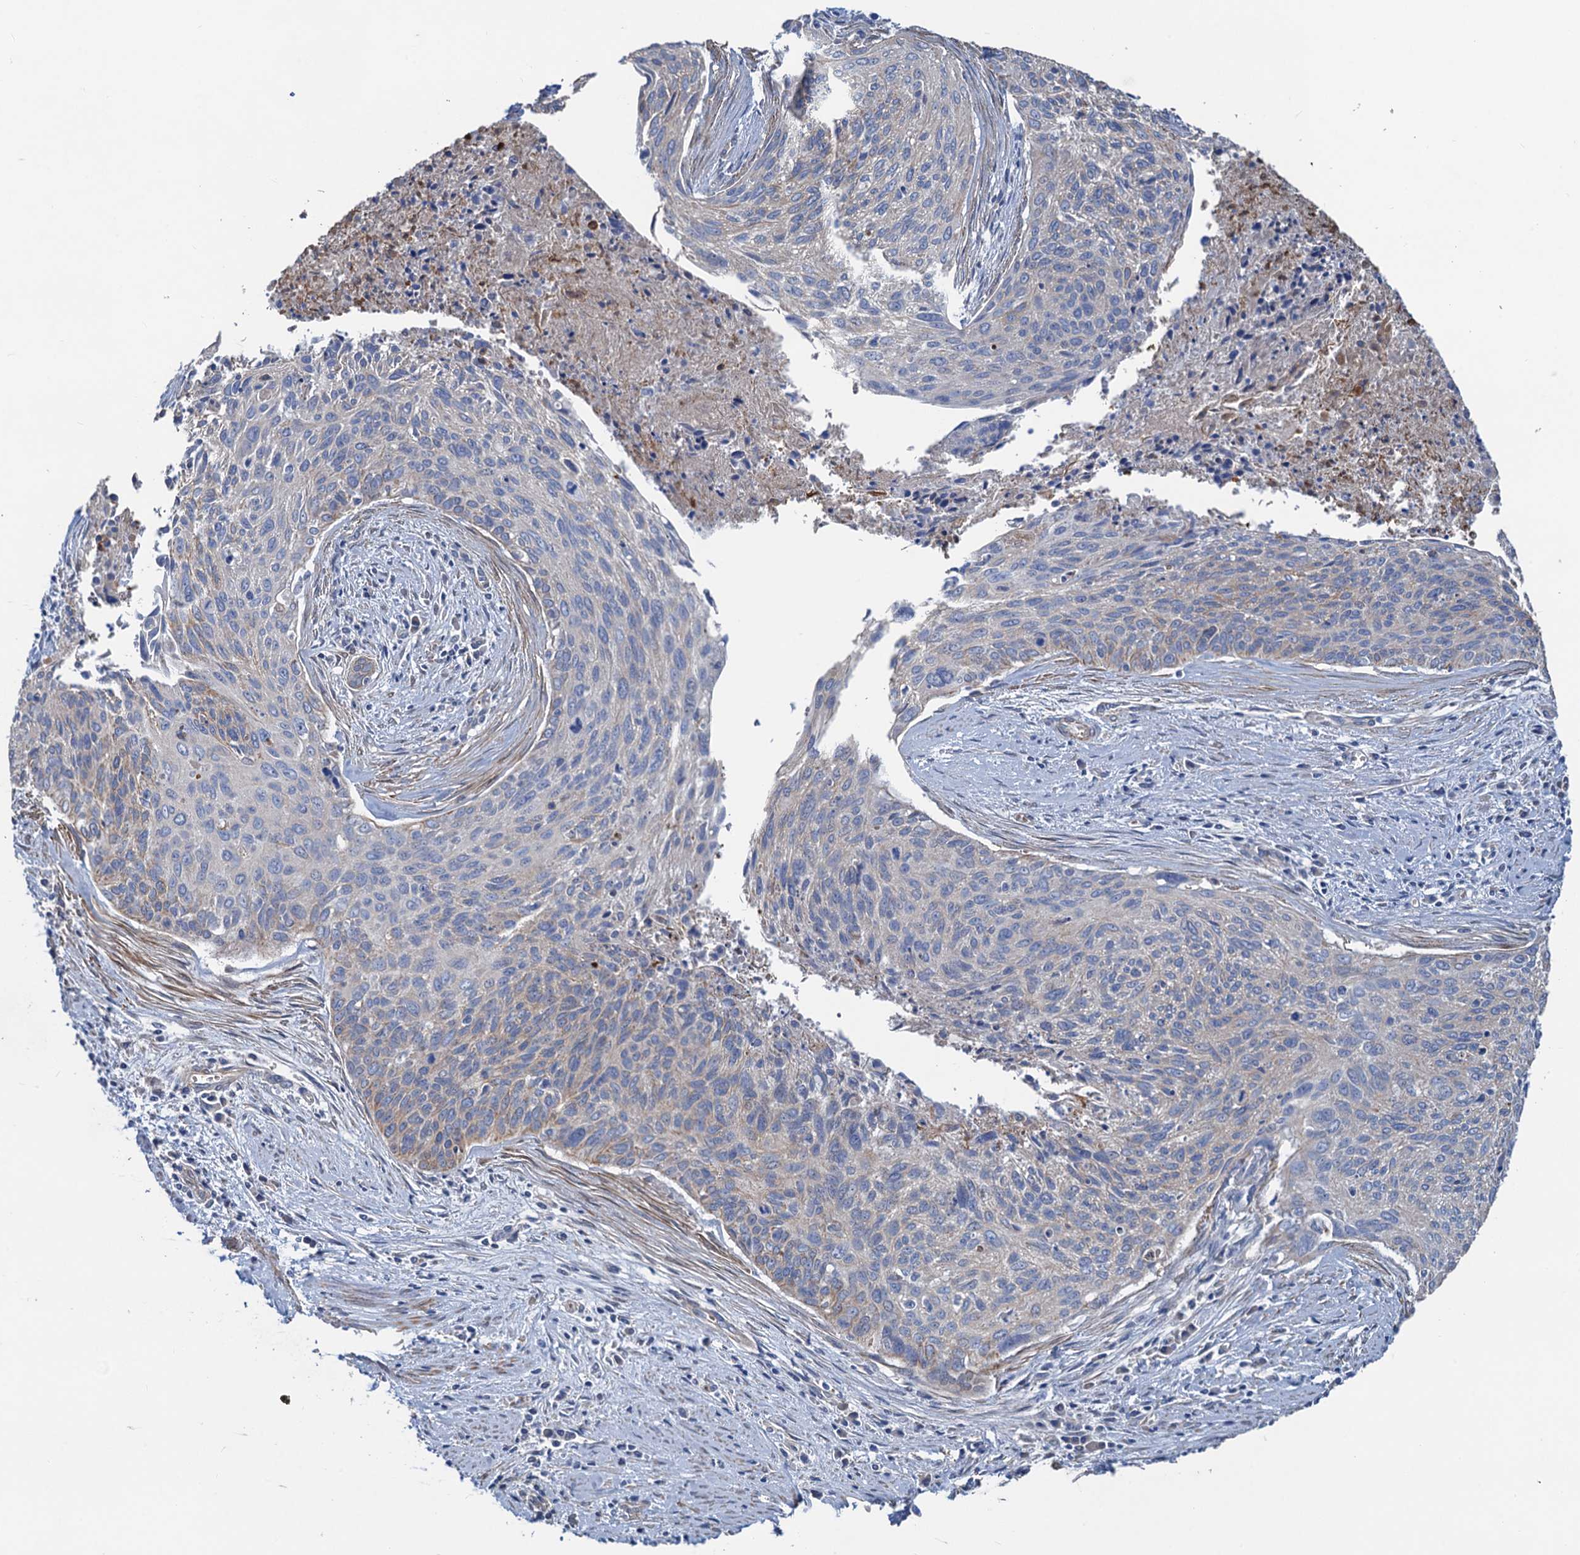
{"staining": {"intensity": "negative", "quantity": "none", "location": "none"}, "tissue": "cervical cancer", "cell_type": "Tumor cells", "image_type": "cancer", "snomed": [{"axis": "morphology", "description": "Squamous cell carcinoma, NOS"}, {"axis": "topography", "description": "Cervix"}], "caption": "Histopathology image shows no significant protein expression in tumor cells of cervical cancer.", "gene": "SMCO3", "patient": {"sex": "female", "age": 55}}